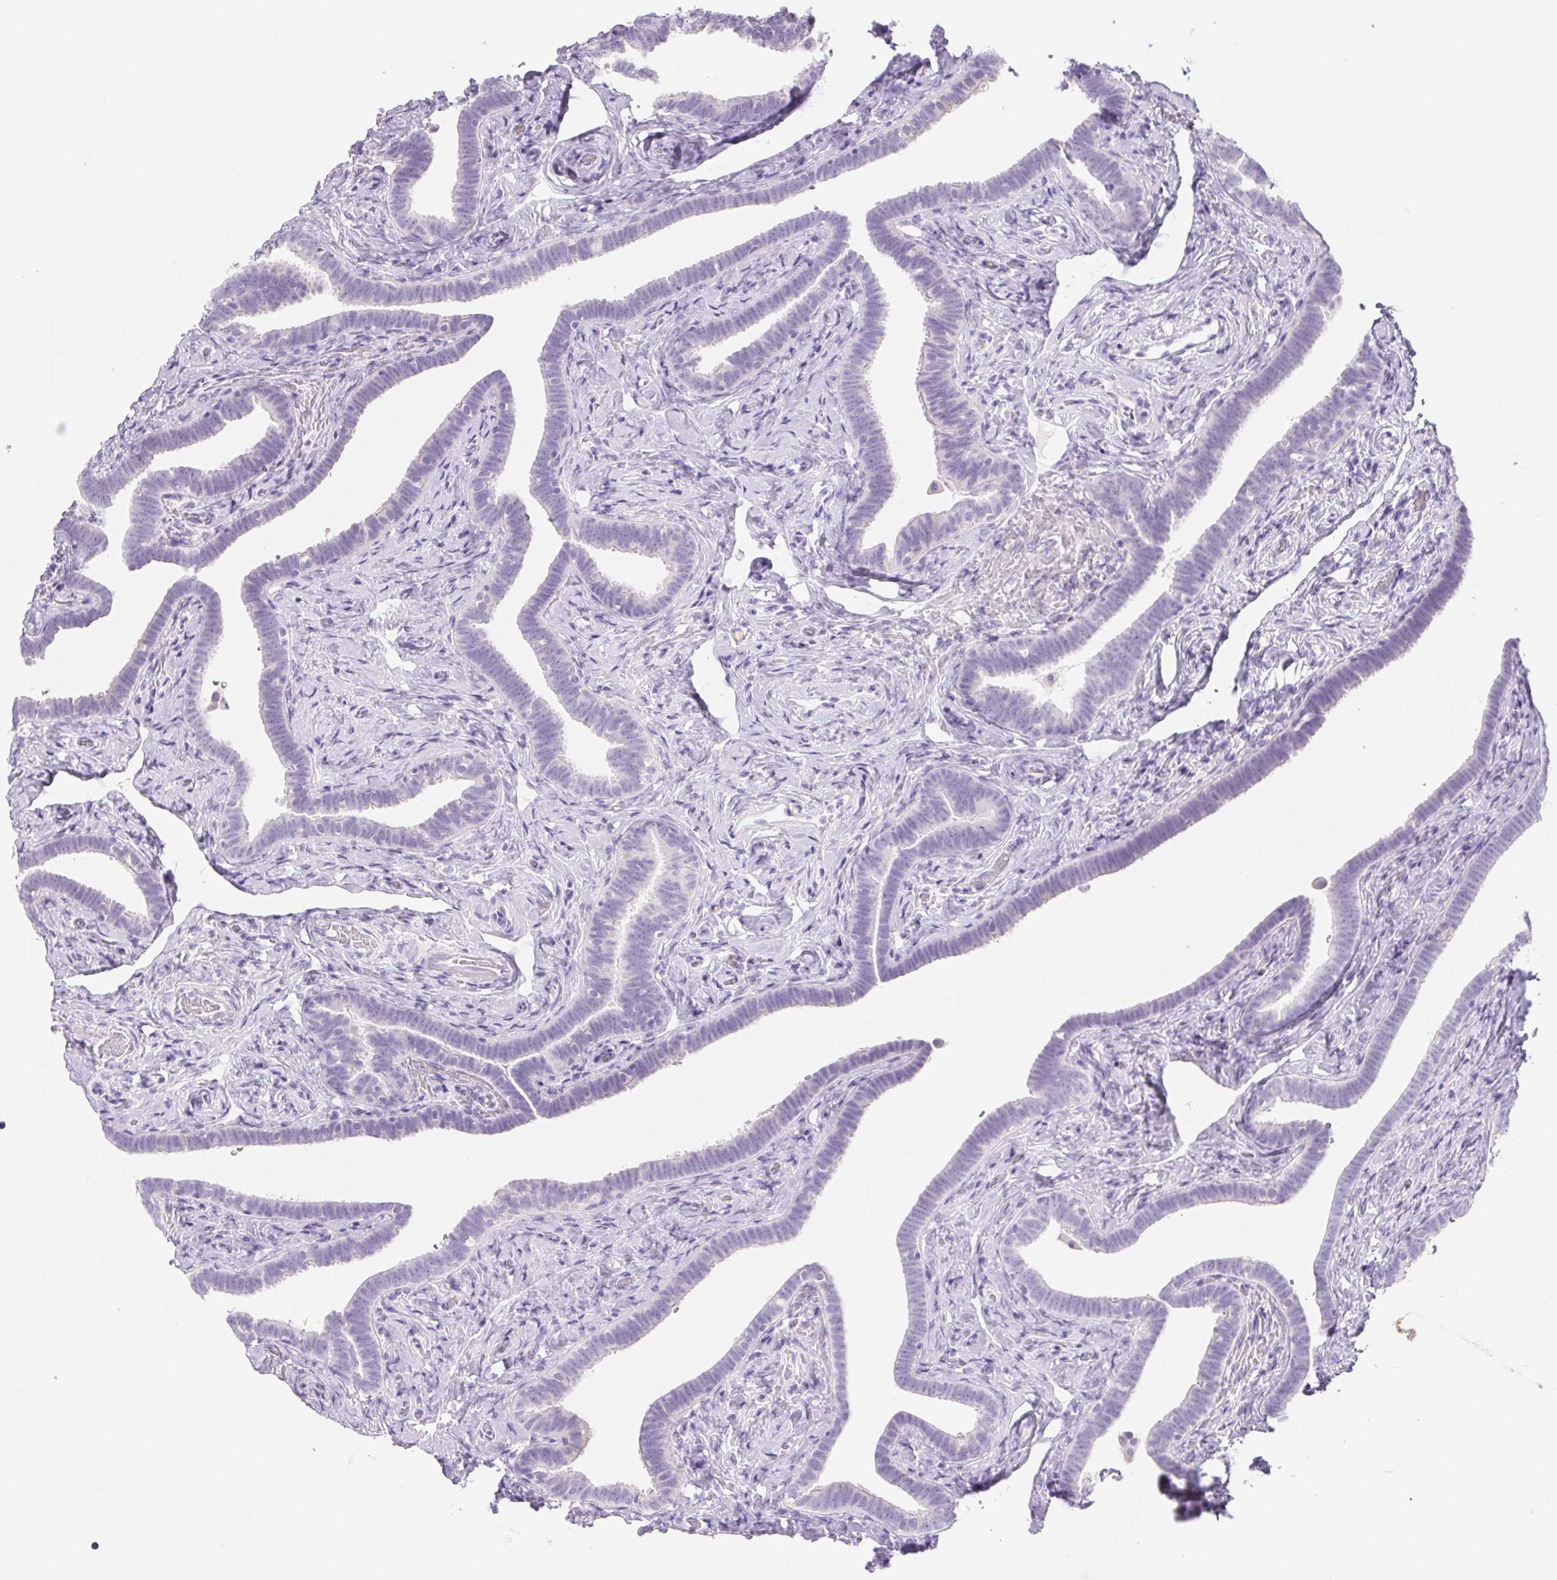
{"staining": {"intensity": "negative", "quantity": "none", "location": "none"}, "tissue": "fallopian tube", "cell_type": "Glandular cells", "image_type": "normal", "snomed": [{"axis": "morphology", "description": "Normal tissue, NOS"}, {"axis": "topography", "description": "Fallopian tube"}], "caption": "The photomicrograph demonstrates no significant positivity in glandular cells of fallopian tube.", "gene": "PNLIP", "patient": {"sex": "female", "age": 69}}